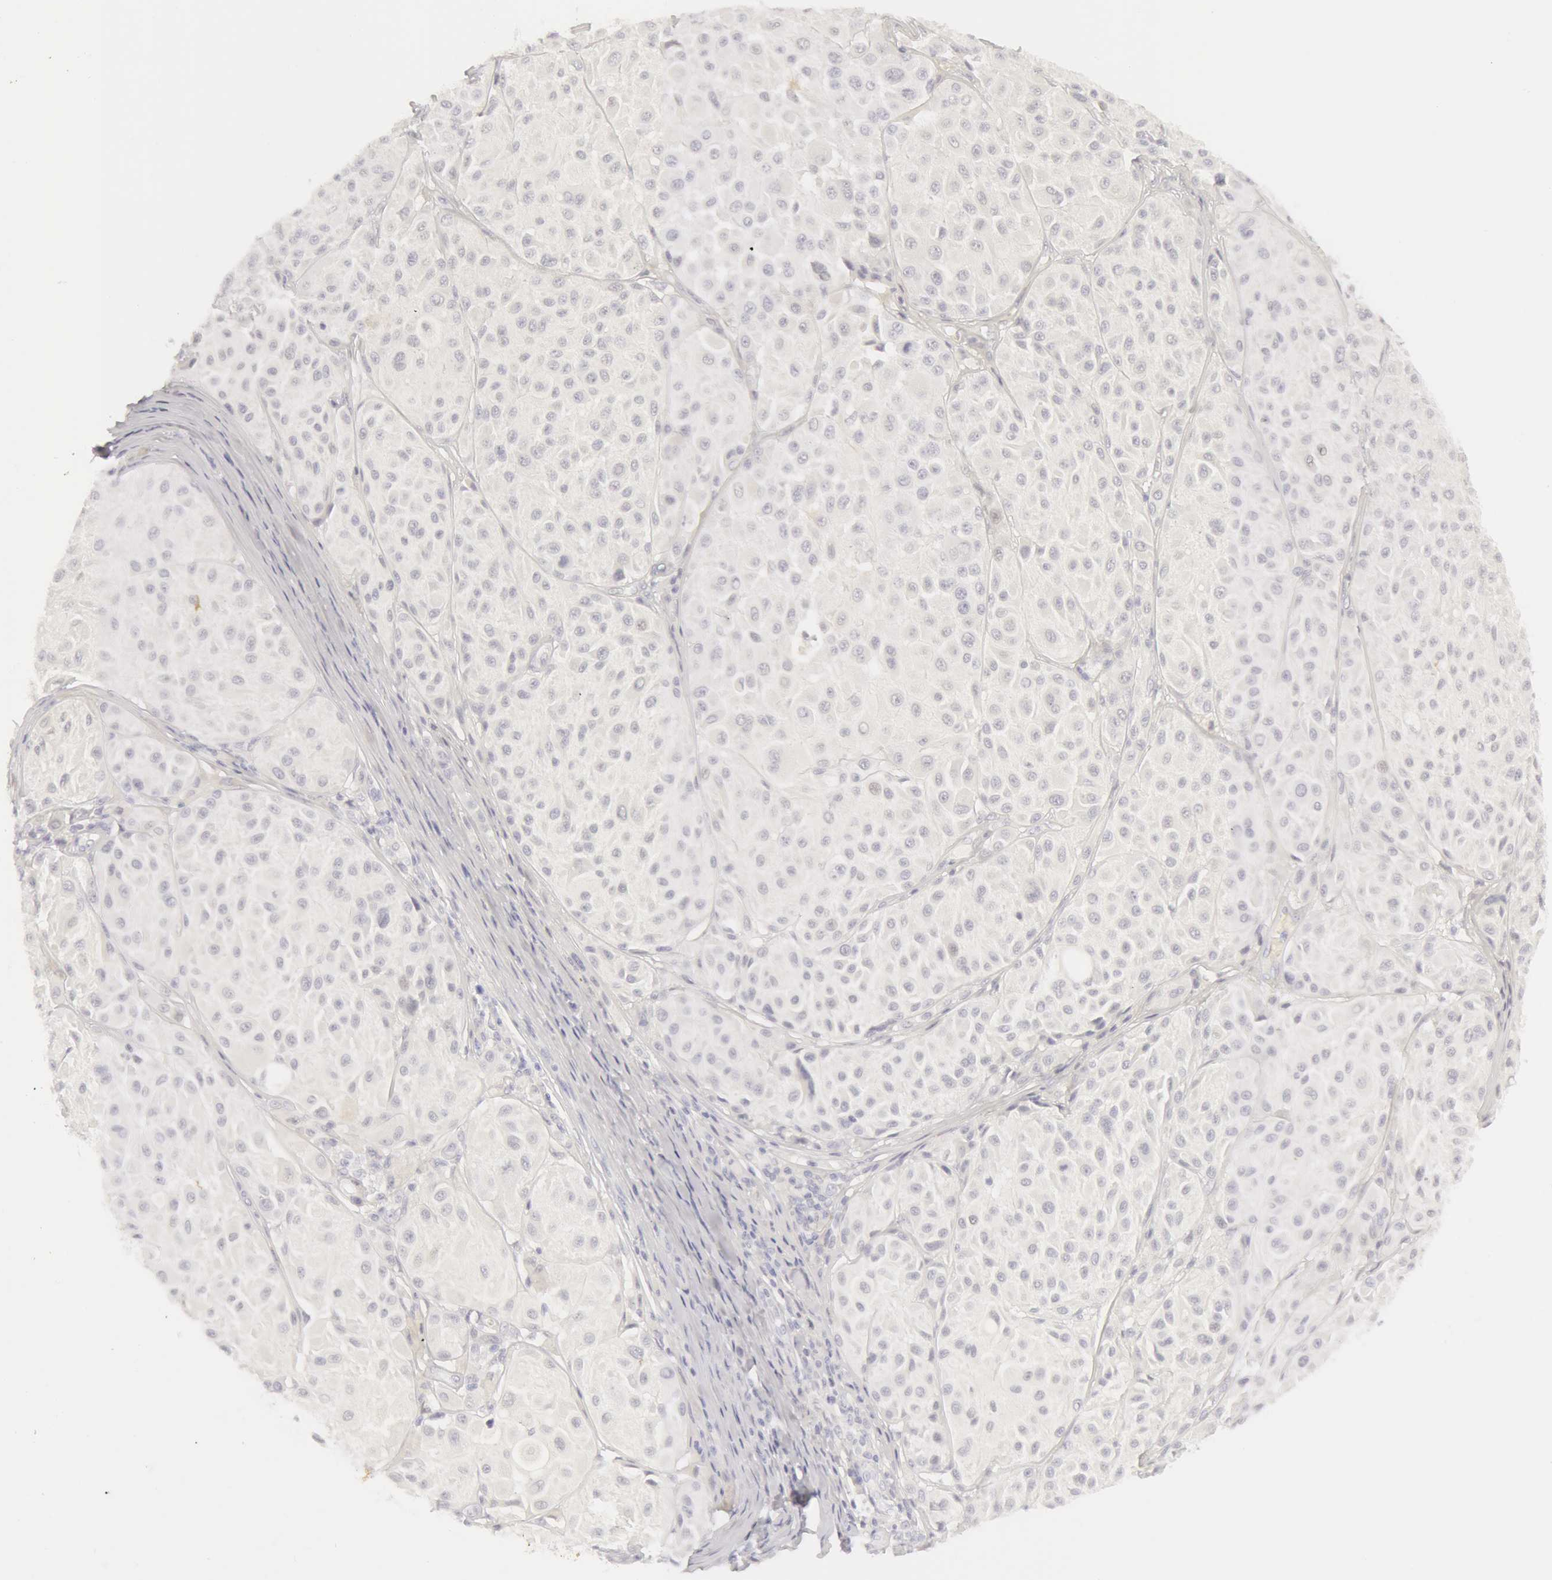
{"staining": {"intensity": "negative", "quantity": "none", "location": "none"}, "tissue": "melanoma", "cell_type": "Tumor cells", "image_type": "cancer", "snomed": [{"axis": "morphology", "description": "Malignant melanoma, NOS"}, {"axis": "topography", "description": "Skin"}], "caption": "Photomicrograph shows no significant protein positivity in tumor cells of melanoma.", "gene": "KRT8", "patient": {"sex": "male", "age": 36}}